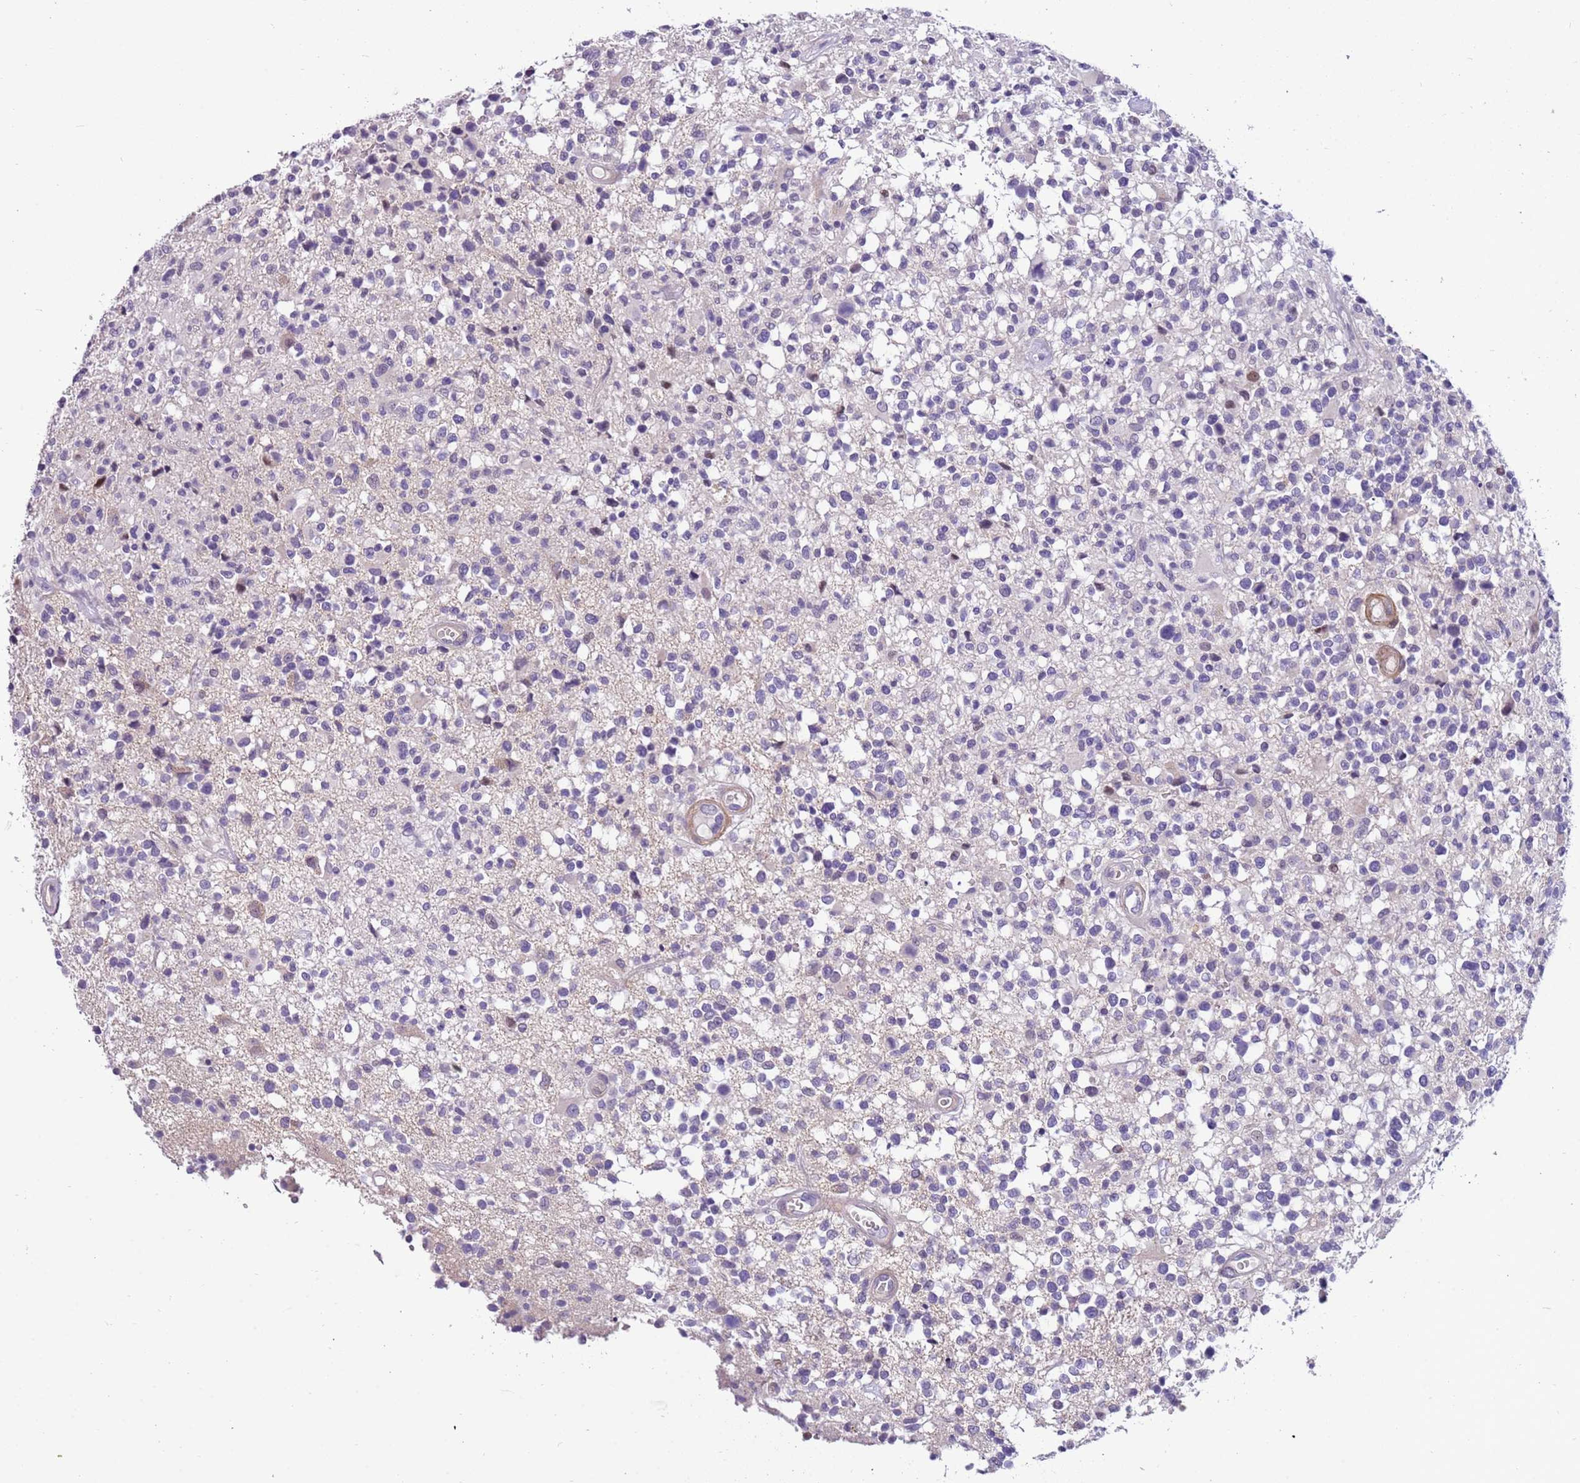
{"staining": {"intensity": "negative", "quantity": "none", "location": "none"}, "tissue": "glioma", "cell_type": "Tumor cells", "image_type": "cancer", "snomed": [{"axis": "morphology", "description": "Glioma, malignant, High grade"}, {"axis": "morphology", "description": "Glioblastoma, NOS"}, {"axis": "topography", "description": "Brain"}], "caption": "IHC of glioma demonstrates no staining in tumor cells.", "gene": "PLEKHH1", "patient": {"sex": "male", "age": 60}}